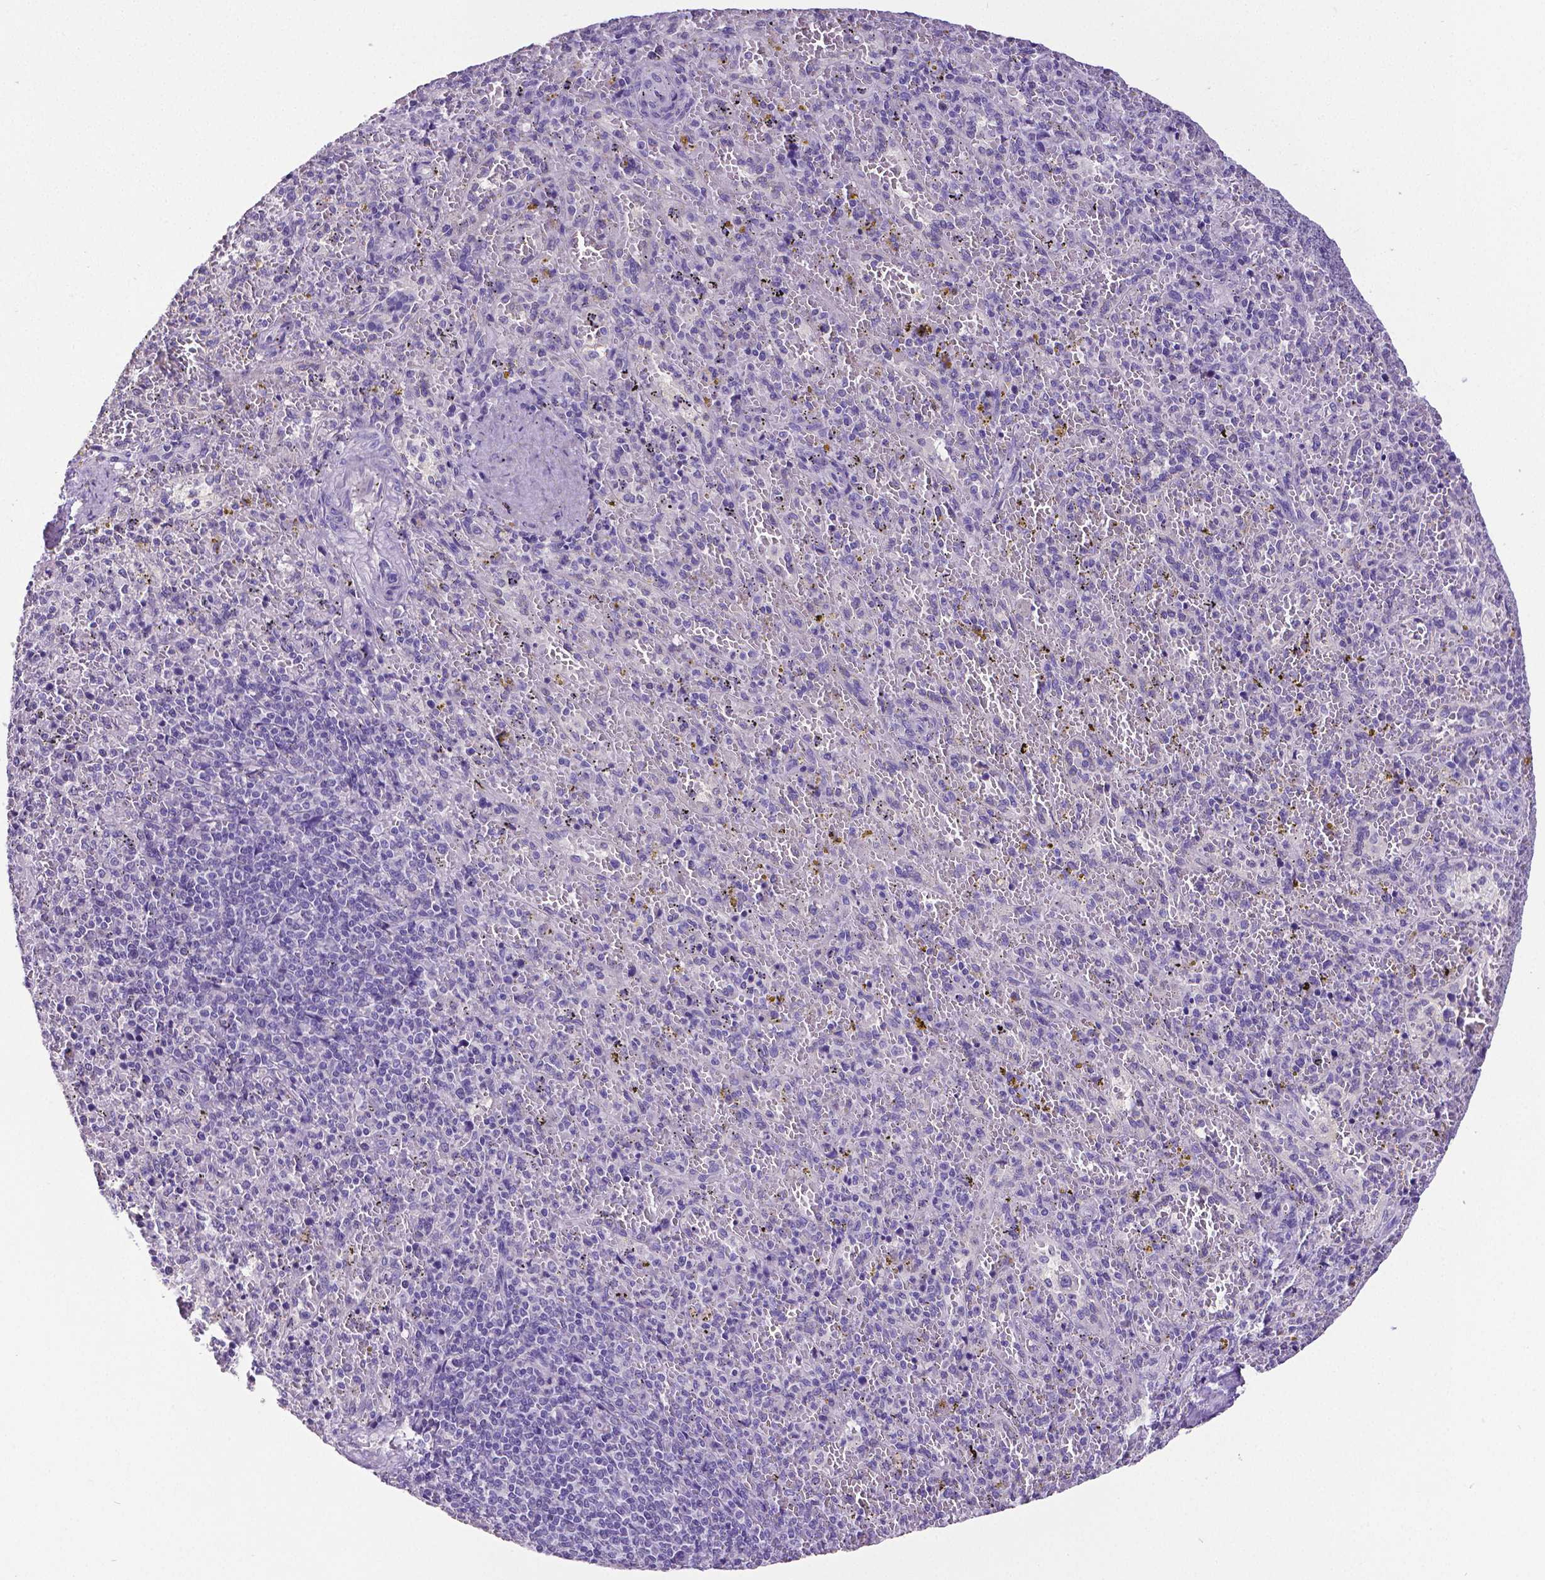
{"staining": {"intensity": "negative", "quantity": "none", "location": "none"}, "tissue": "spleen", "cell_type": "Cells in red pulp", "image_type": "normal", "snomed": [{"axis": "morphology", "description": "Normal tissue, NOS"}, {"axis": "topography", "description": "Spleen"}], "caption": "IHC of benign spleen shows no staining in cells in red pulp. The staining is performed using DAB brown chromogen with nuclei counter-stained in using hematoxylin.", "gene": "SATB2", "patient": {"sex": "female", "age": 50}}